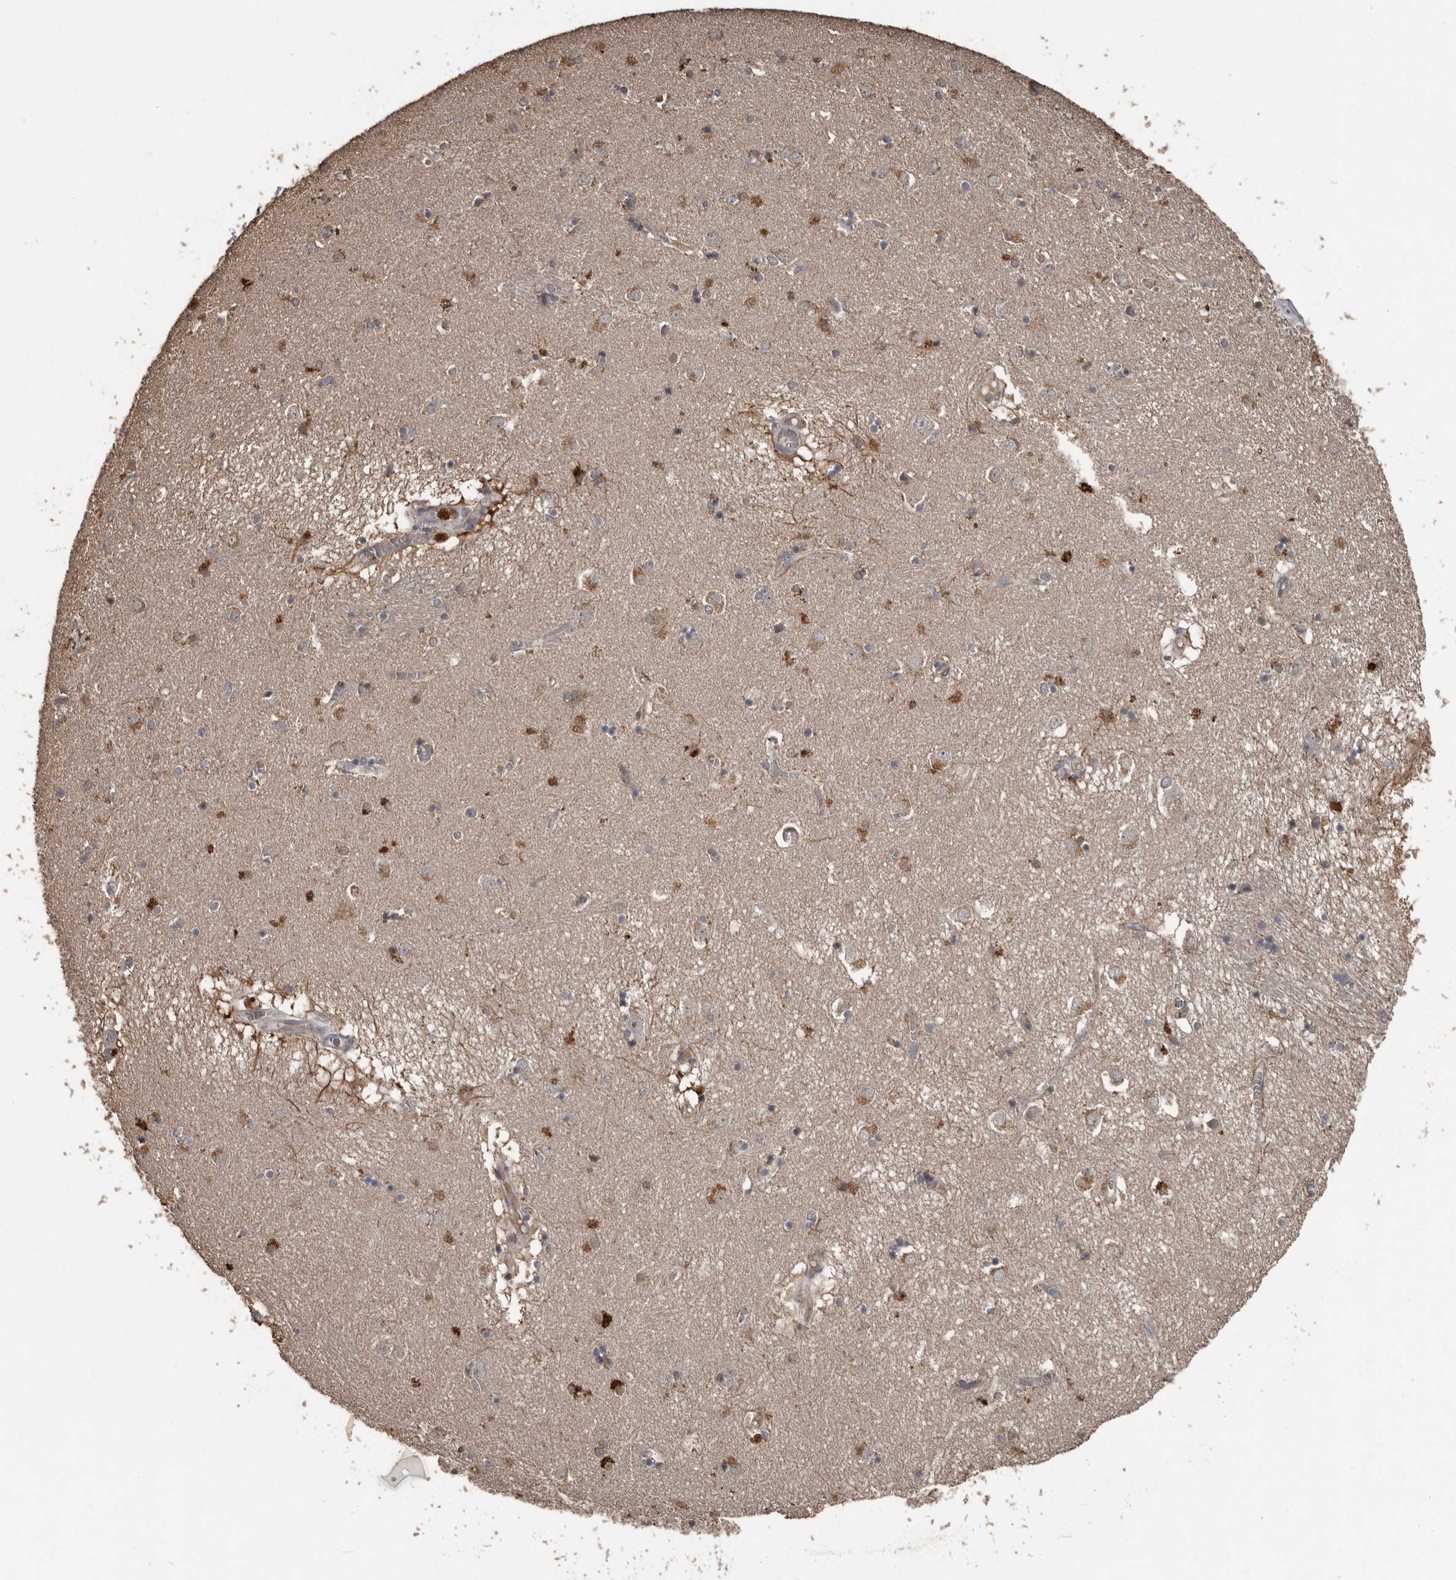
{"staining": {"intensity": "weak", "quantity": "<25%", "location": "cytoplasmic/membranous"}, "tissue": "caudate", "cell_type": "Glial cells", "image_type": "normal", "snomed": [{"axis": "morphology", "description": "Normal tissue, NOS"}, {"axis": "topography", "description": "Lateral ventricle wall"}], "caption": "Immunohistochemistry of unremarkable human caudate reveals no positivity in glial cells. (Immunohistochemistry (ihc), brightfield microscopy, high magnification).", "gene": "FSBP", "patient": {"sex": "male", "age": 70}}